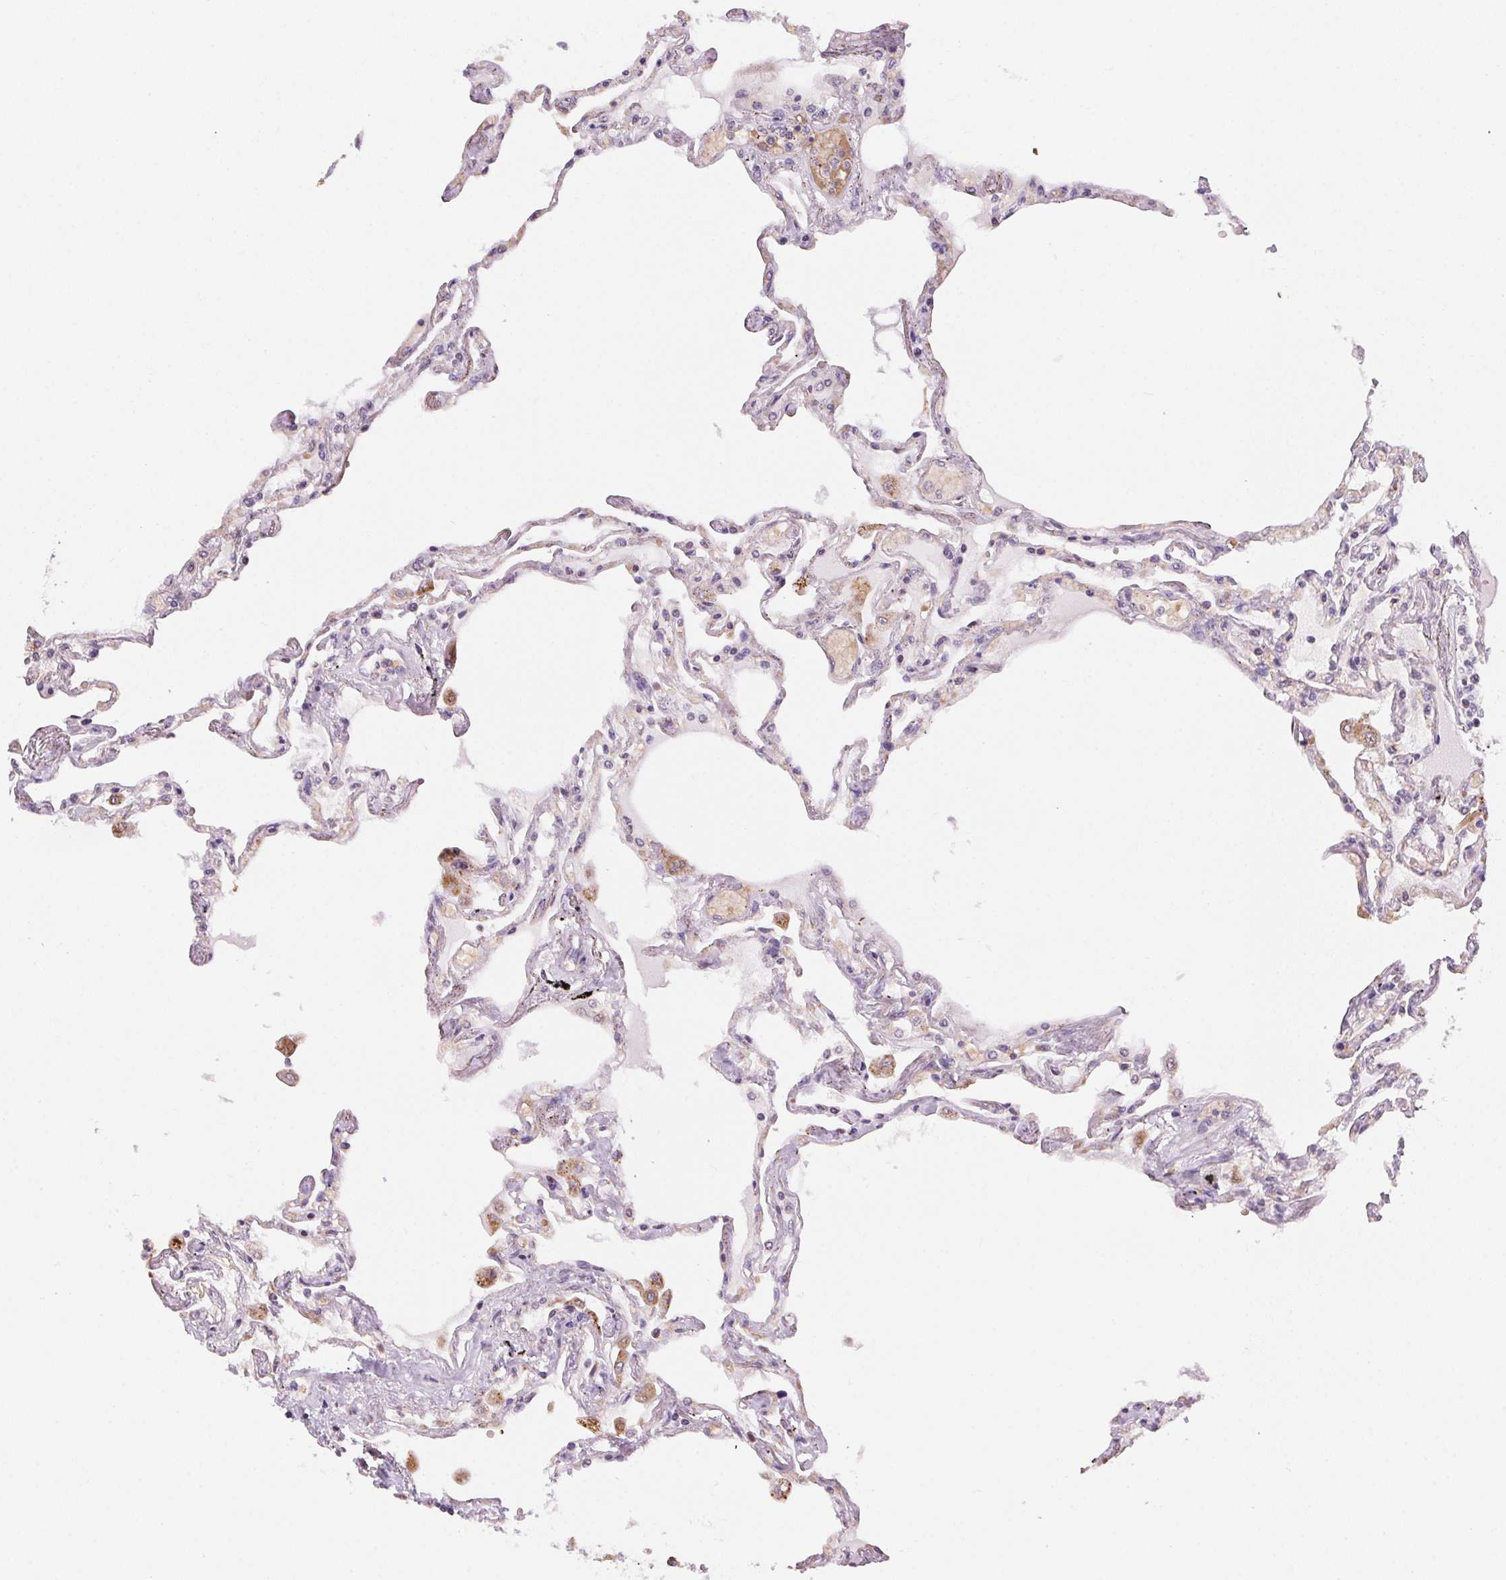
{"staining": {"intensity": "negative", "quantity": "none", "location": "none"}, "tissue": "lung", "cell_type": "Alveolar cells", "image_type": "normal", "snomed": [{"axis": "morphology", "description": "Normal tissue, NOS"}, {"axis": "morphology", "description": "Adenocarcinoma, NOS"}, {"axis": "topography", "description": "Cartilage tissue"}, {"axis": "topography", "description": "Lung"}], "caption": "IHC histopathology image of benign human lung stained for a protein (brown), which exhibits no positivity in alveolar cells.", "gene": "METTL13", "patient": {"sex": "female", "age": 67}}